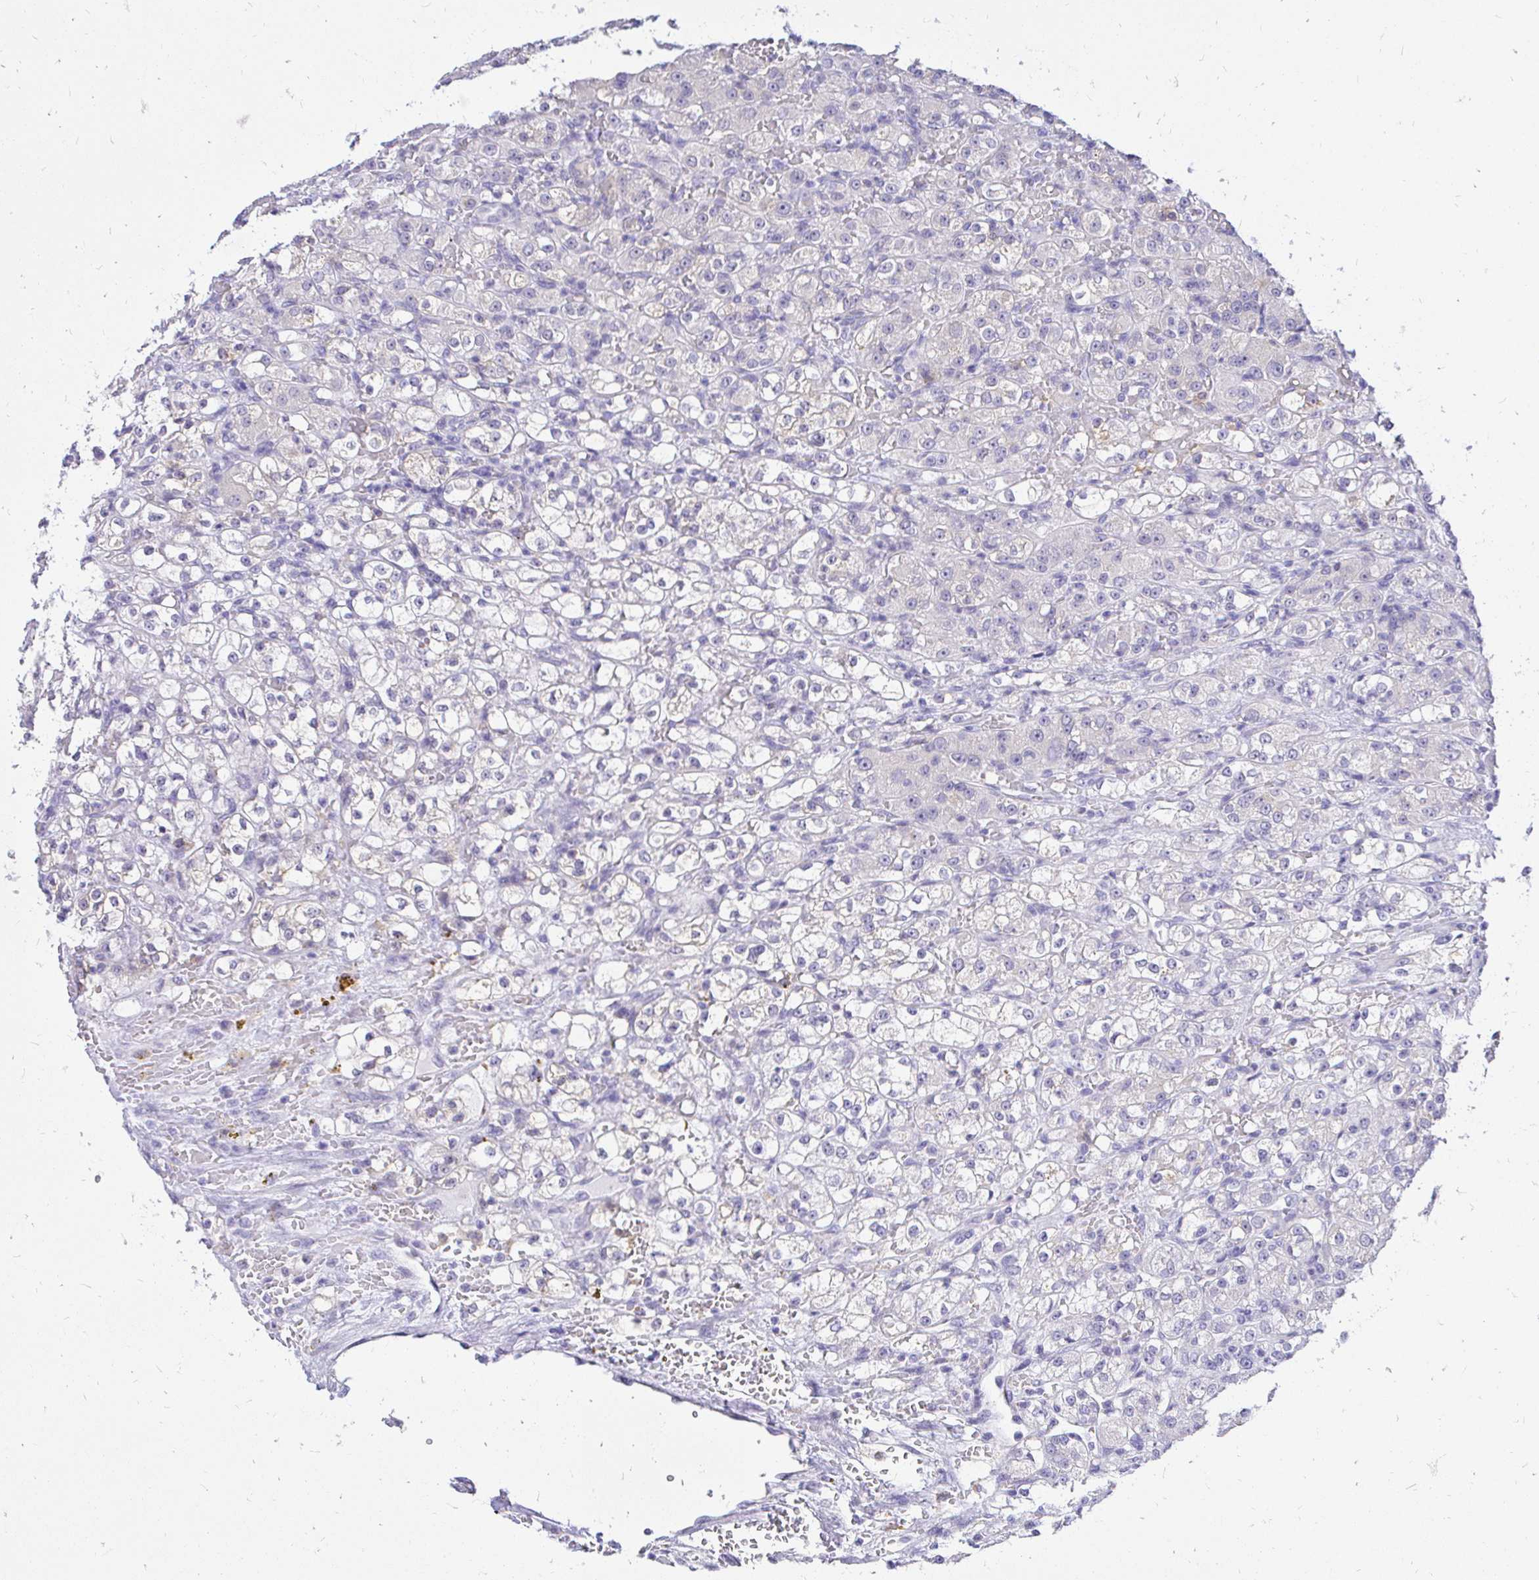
{"staining": {"intensity": "negative", "quantity": "none", "location": "none"}, "tissue": "renal cancer", "cell_type": "Tumor cells", "image_type": "cancer", "snomed": [{"axis": "morphology", "description": "Normal tissue, NOS"}, {"axis": "morphology", "description": "Adenocarcinoma, NOS"}, {"axis": "topography", "description": "Kidney"}], "caption": "DAB immunohistochemical staining of renal adenocarcinoma demonstrates no significant positivity in tumor cells. (DAB (3,3'-diaminobenzidine) immunohistochemistry (IHC) with hematoxylin counter stain).", "gene": "FATE1", "patient": {"sex": "male", "age": 61}}